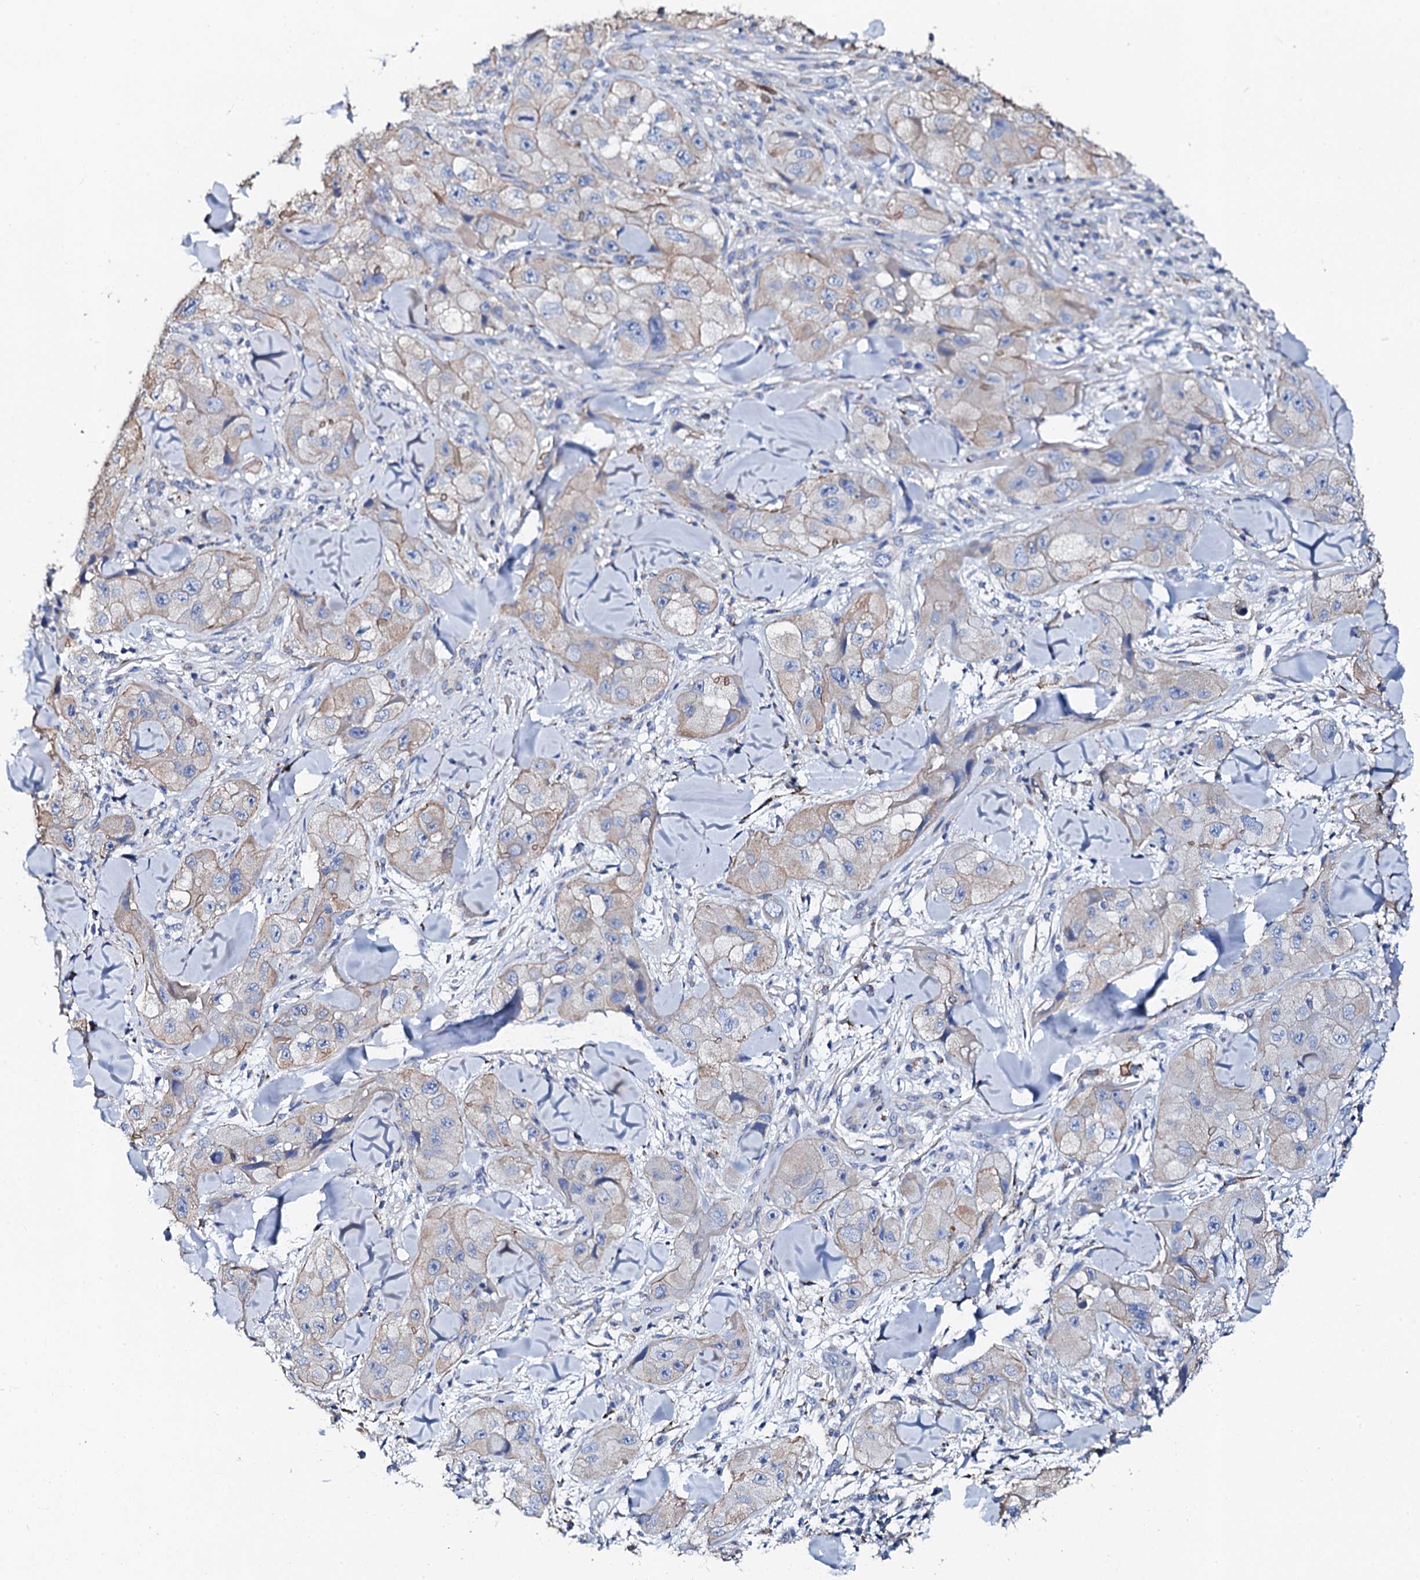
{"staining": {"intensity": "weak", "quantity": "<25%", "location": "cytoplasmic/membranous"}, "tissue": "skin cancer", "cell_type": "Tumor cells", "image_type": "cancer", "snomed": [{"axis": "morphology", "description": "Squamous cell carcinoma, NOS"}, {"axis": "topography", "description": "Skin"}, {"axis": "topography", "description": "Subcutis"}], "caption": "This micrograph is of squamous cell carcinoma (skin) stained with IHC to label a protein in brown with the nuclei are counter-stained blue. There is no positivity in tumor cells.", "gene": "KLHL32", "patient": {"sex": "male", "age": 73}}